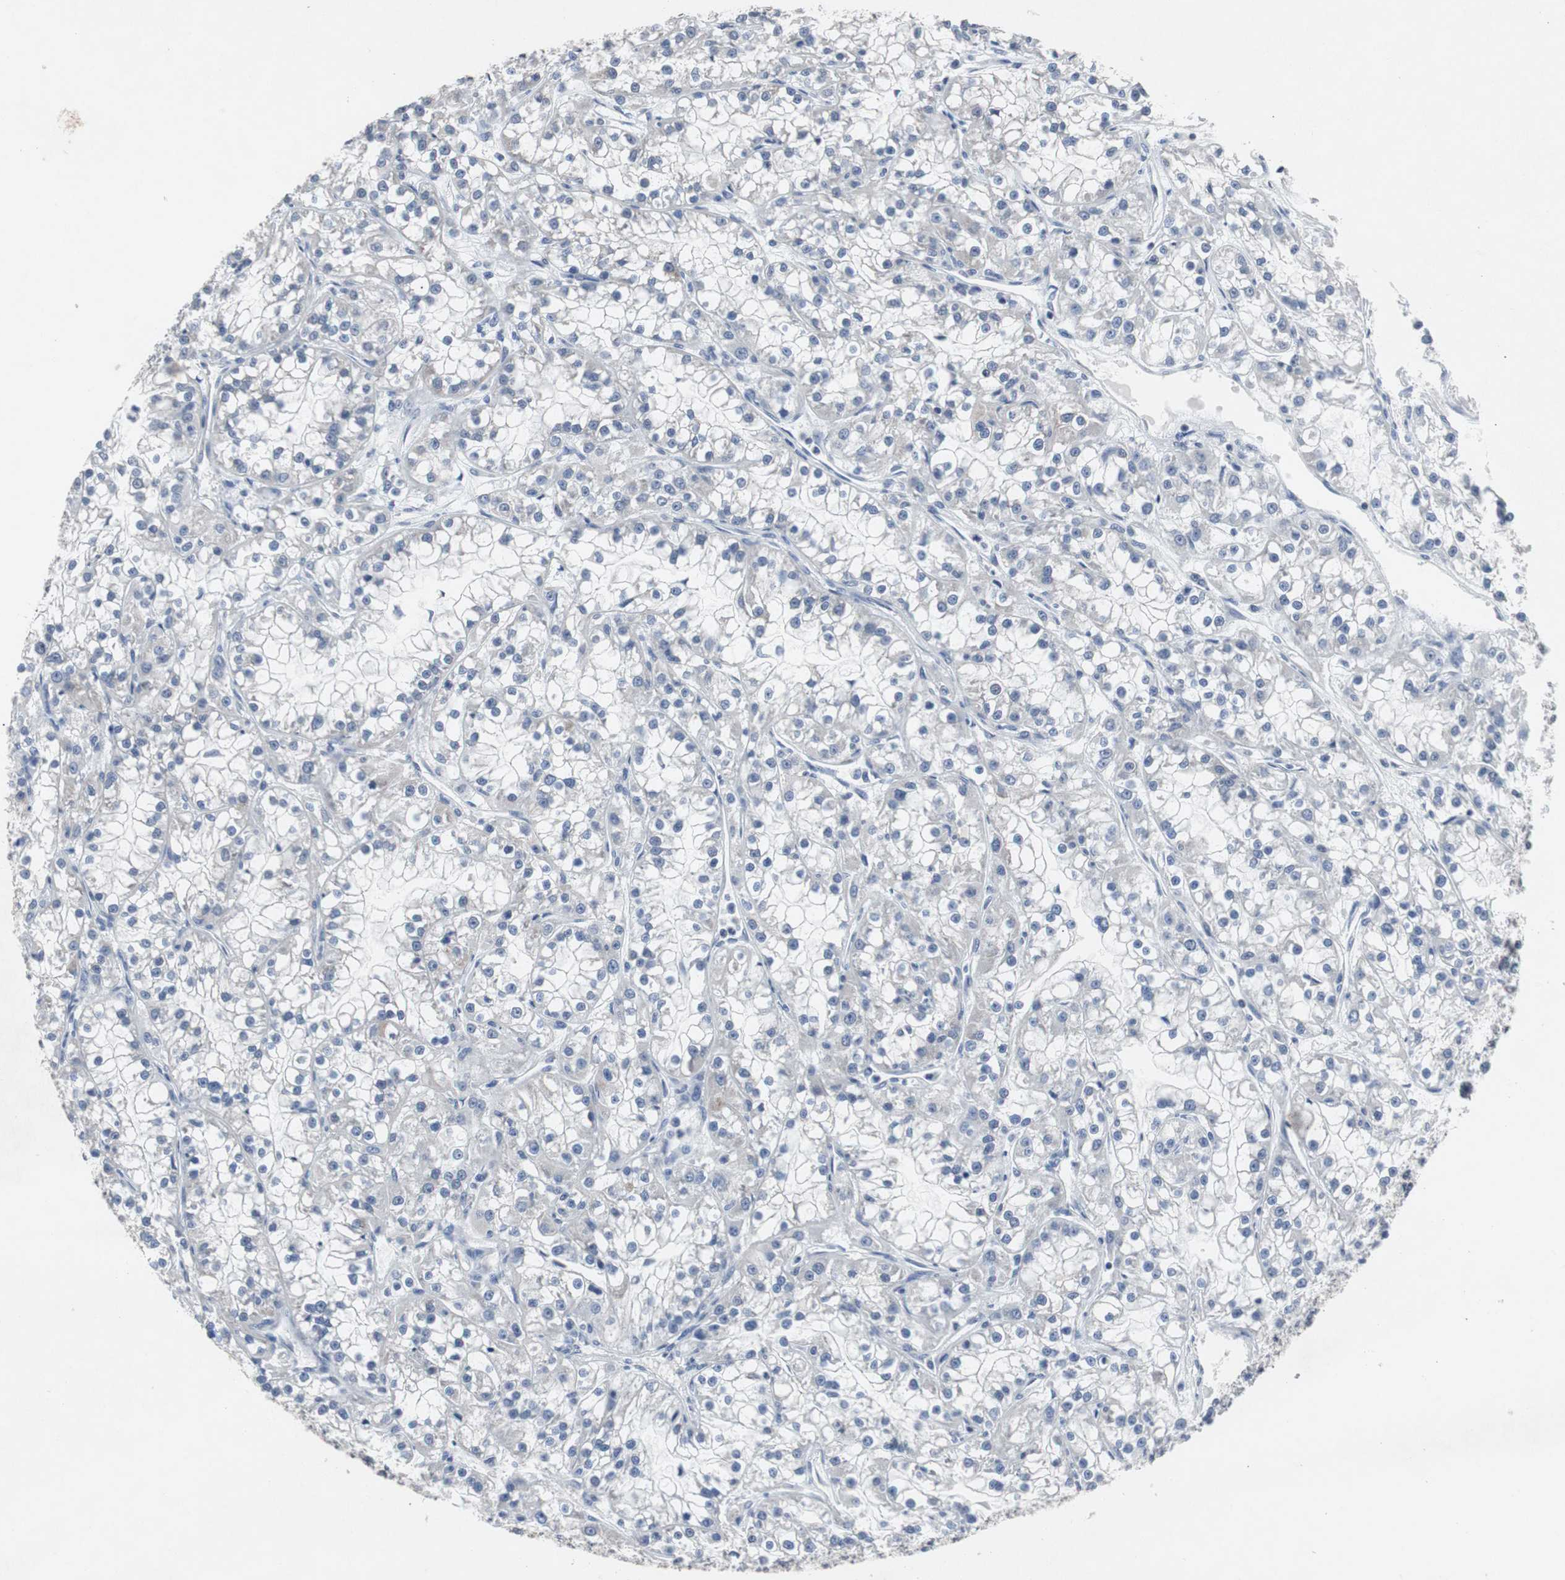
{"staining": {"intensity": "negative", "quantity": "none", "location": "none"}, "tissue": "renal cancer", "cell_type": "Tumor cells", "image_type": "cancer", "snomed": [{"axis": "morphology", "description": "Adenocarcinoma, NOS"}, {"axis": "topography", "description": "Kidney"}], "caption": "Human renal cancer (adenocarcinoma) stained for a protein using immunohistochemistry displays no expression in tumor cells.", "gene": "RBM47", "patient": {"sex": "female", "age": 52}}